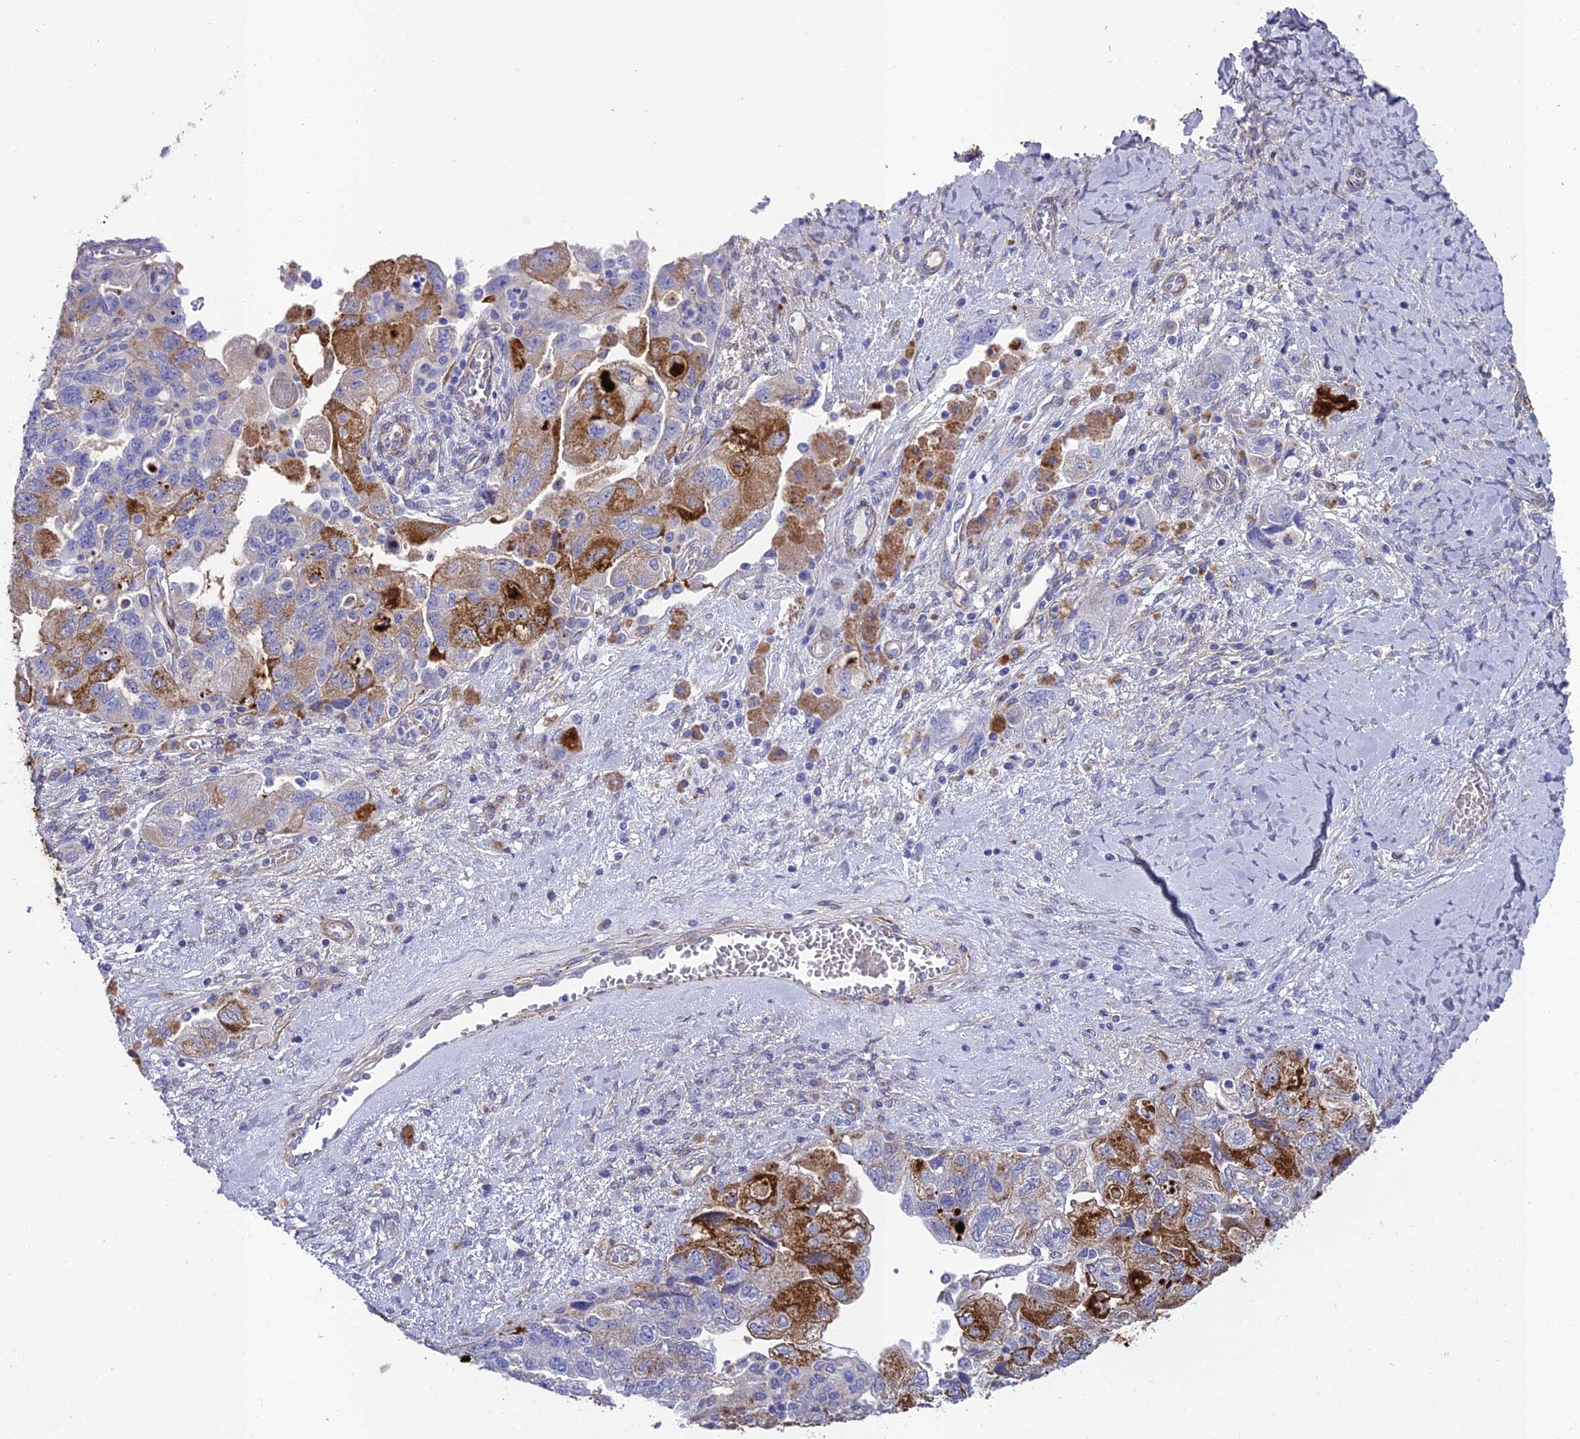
{"staining": {"intensity": "strong", "quantity": "<25%", "location": "cytoplasmic/membranous"}, "tissue": "ovarian cancer", "cell_type": "Tumor cells", "image_type": "cancer", "snomed": [{"axis": "morphology", "description": "Carcinoma, NOS"}, {"axis": "morphology", "description": "Cystadenocarcinoma, serous, NOS"}, {"axis": "topography", "description": "Ovary"}], "caption": "Tumor cells demonstrate medium levels of strong cytoplasmic/membranous expression in approximately <25% of cells in human ovarian carcinoma. The staining is performed using DAB brown chromogen to label protein expression. The nuclei are counter-stained blue using hematoxylin.", "gene": "TNS1", "patient": {"sex": "female", "age": 69}}